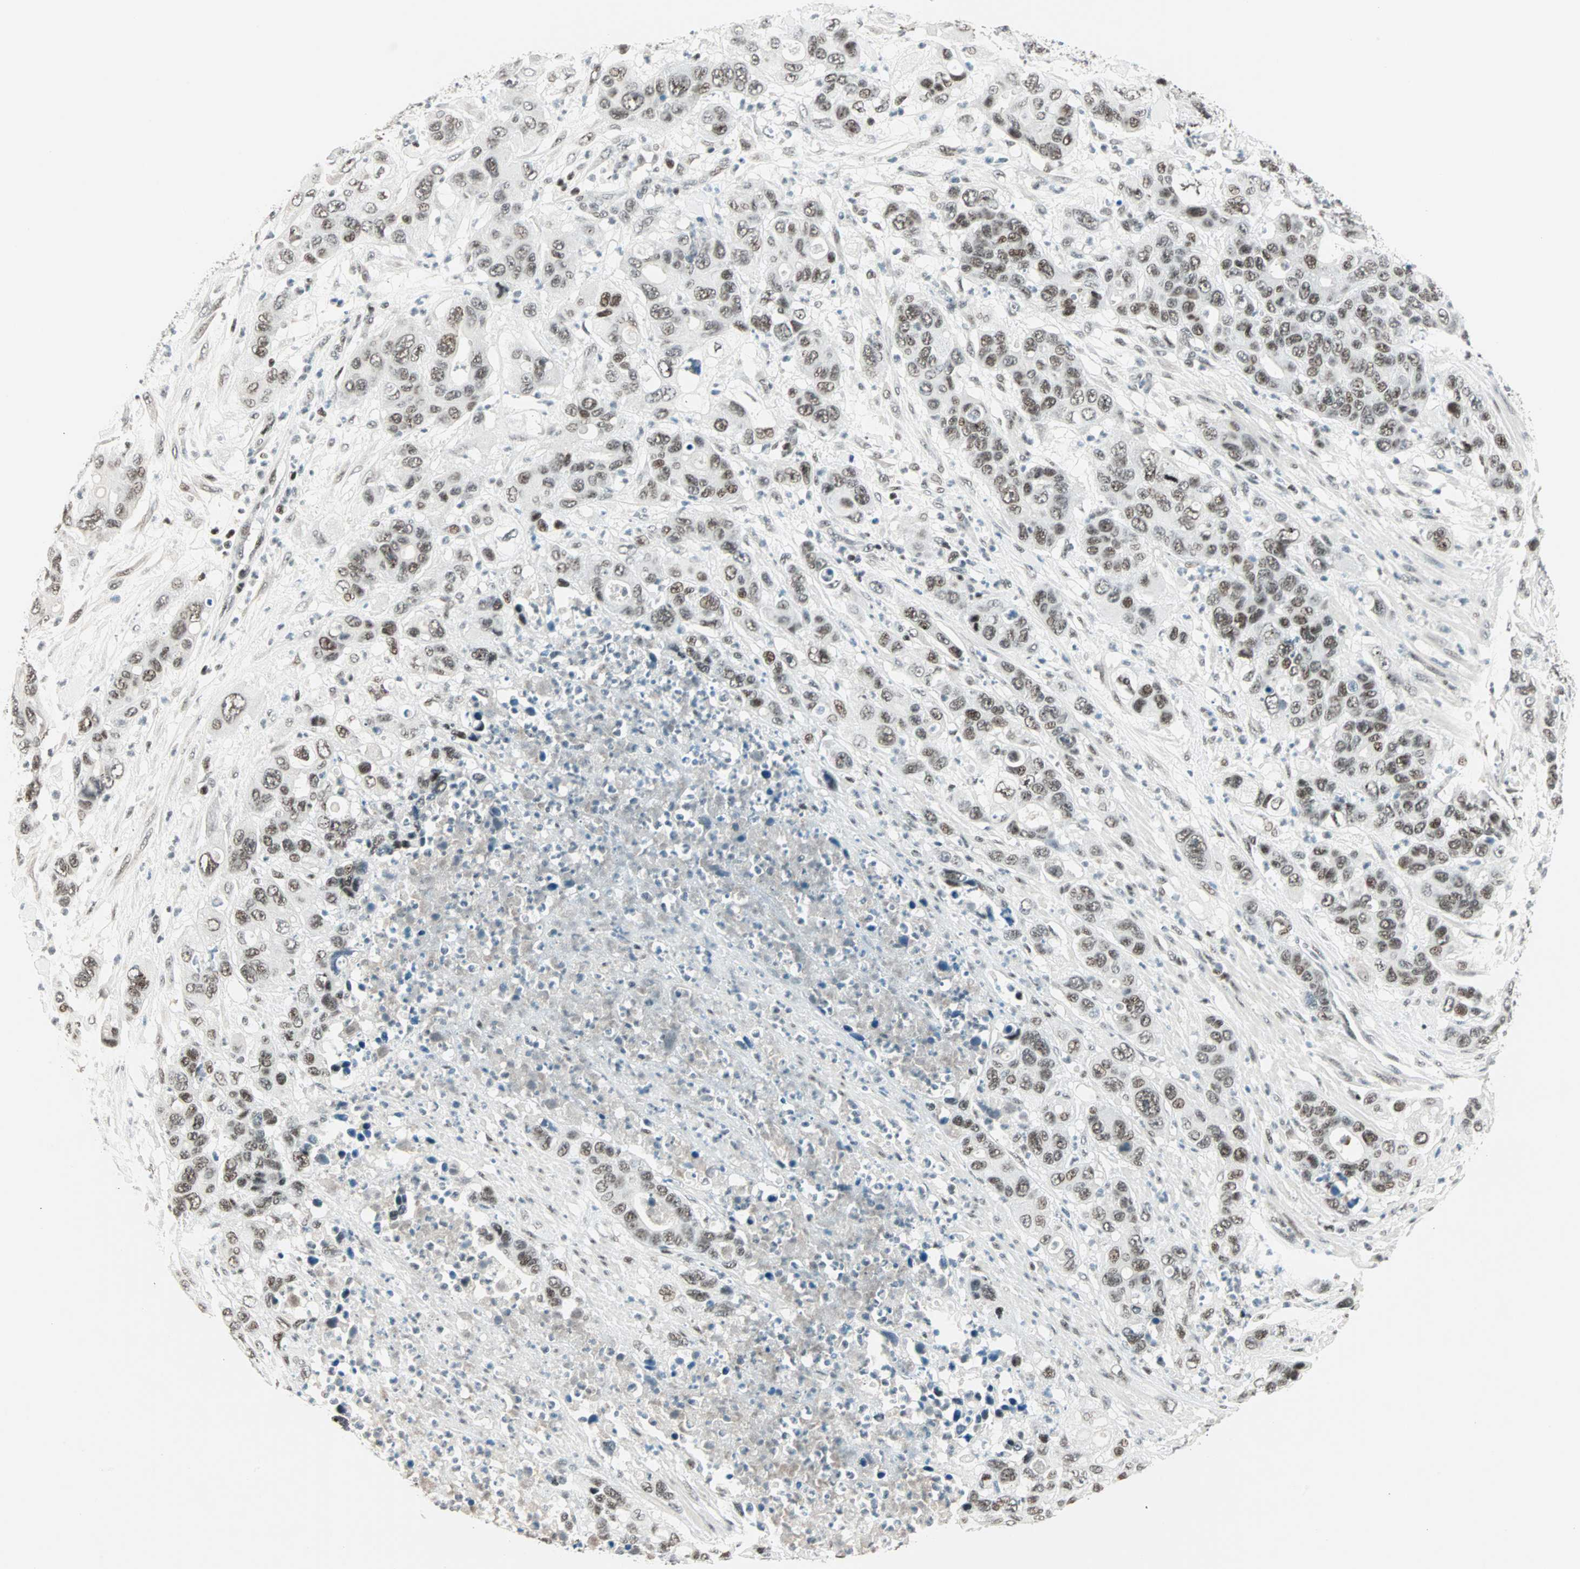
{"staining": {"intensity": "weak", "quantity": ">75%", "location": "nuclear"}, "tissue": "pancreatic cancer", "cell_type": "Tumor cells", "image_type": "cancer", "snomed": [{"axis": "morphology", "description": "Adenocarcinoma, NOS"}, {"axis": "topography", "description": "Pancreas"}], "caption": "Pancreatic cancer stained for a protein reveals weak nuclear positivity in tumor cells.", "gene": "SIN3A", "patient": {"sex": "female", "age": 71}}